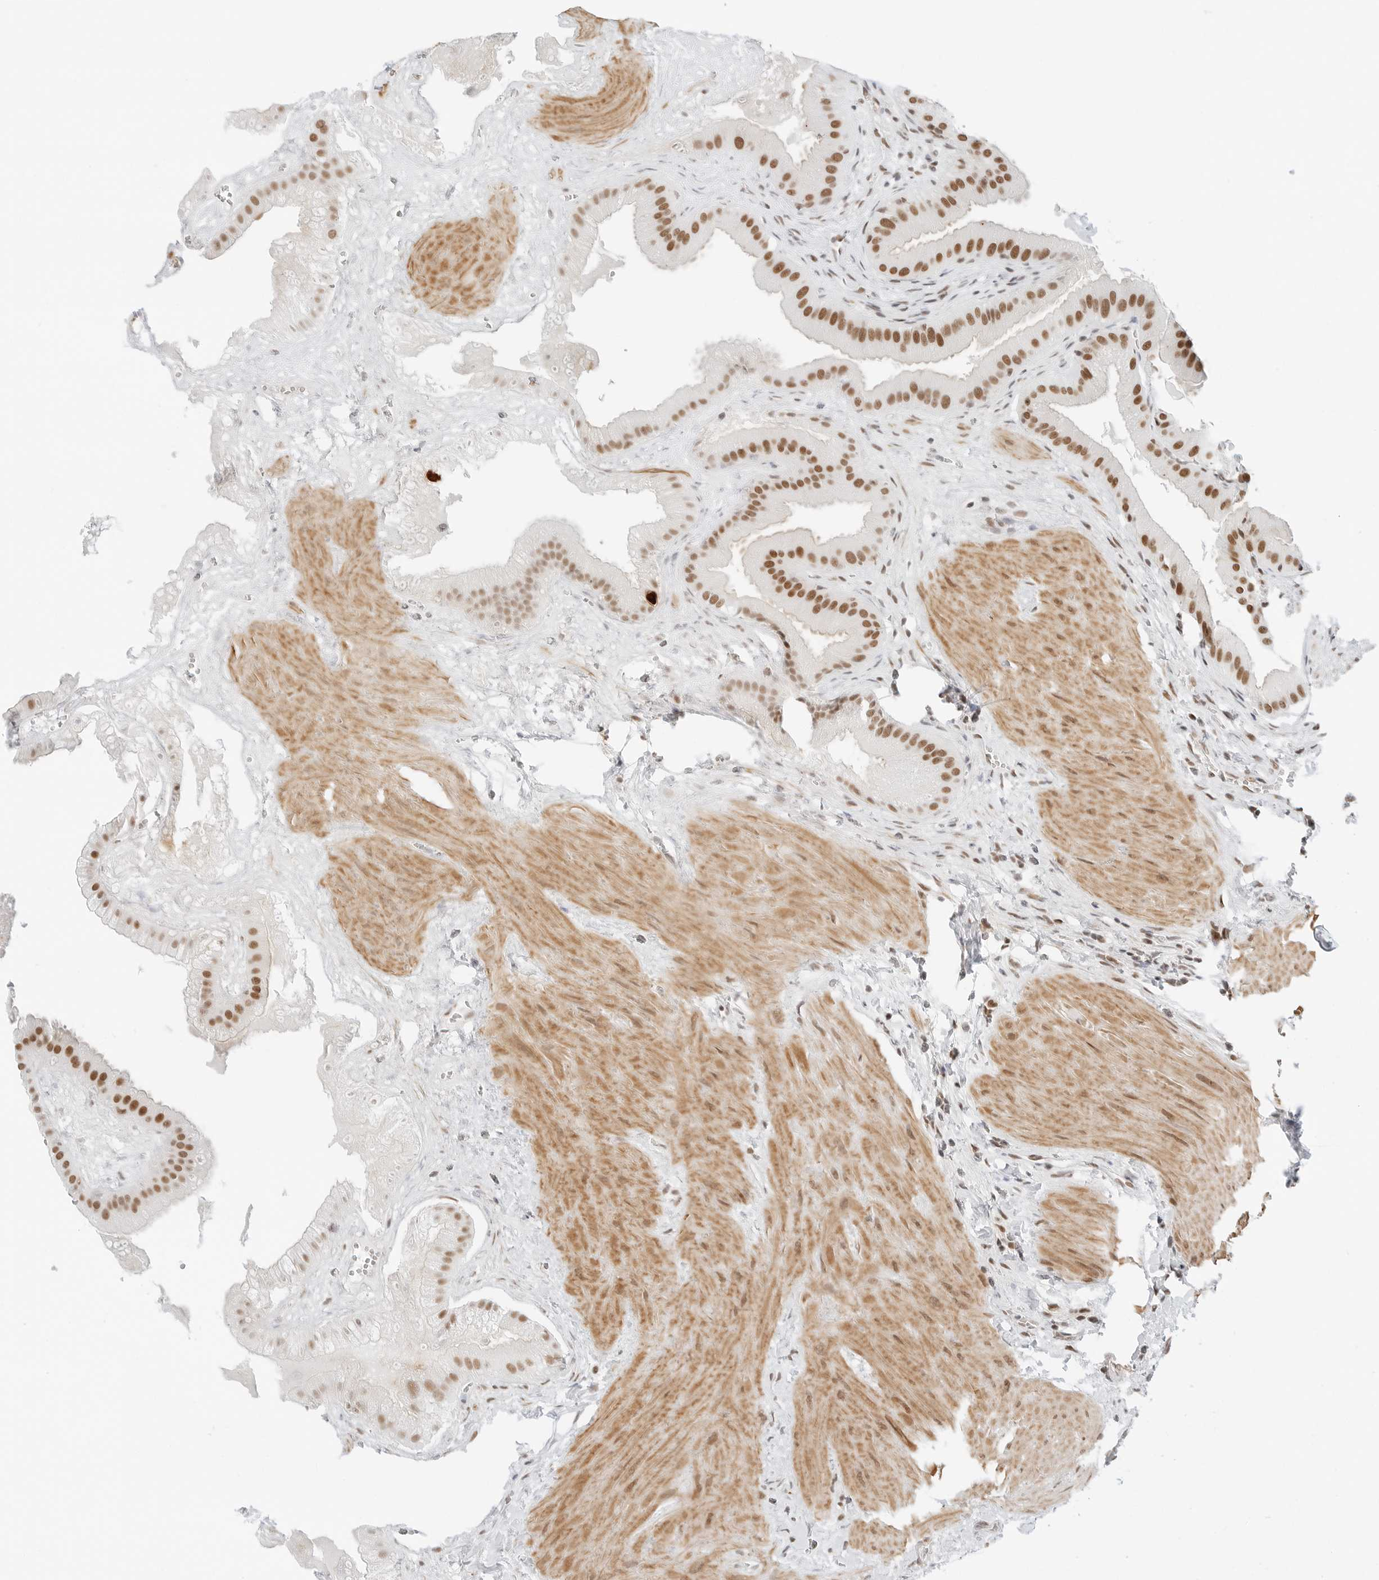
{"staining": {"intensity": "moderate", "quantity": ">75%", "location": "nuclear"}, "tissue": "gallbladder", "cell_type": "Glandular cells", "image_type": "normal", "snomed": [{"axis": "morphology", "description": "Normal tissue, NOS"}, {"axis": "topography", "description": "Gallbladder"}], "caption": "Glandular cells show moderate nuclear positivity in about >75% of cells in unremarkable gallbladder. Nuclei are stained in blue.", "gene": "CRTC2", "patient": {"sex": "male", "age": 55}}